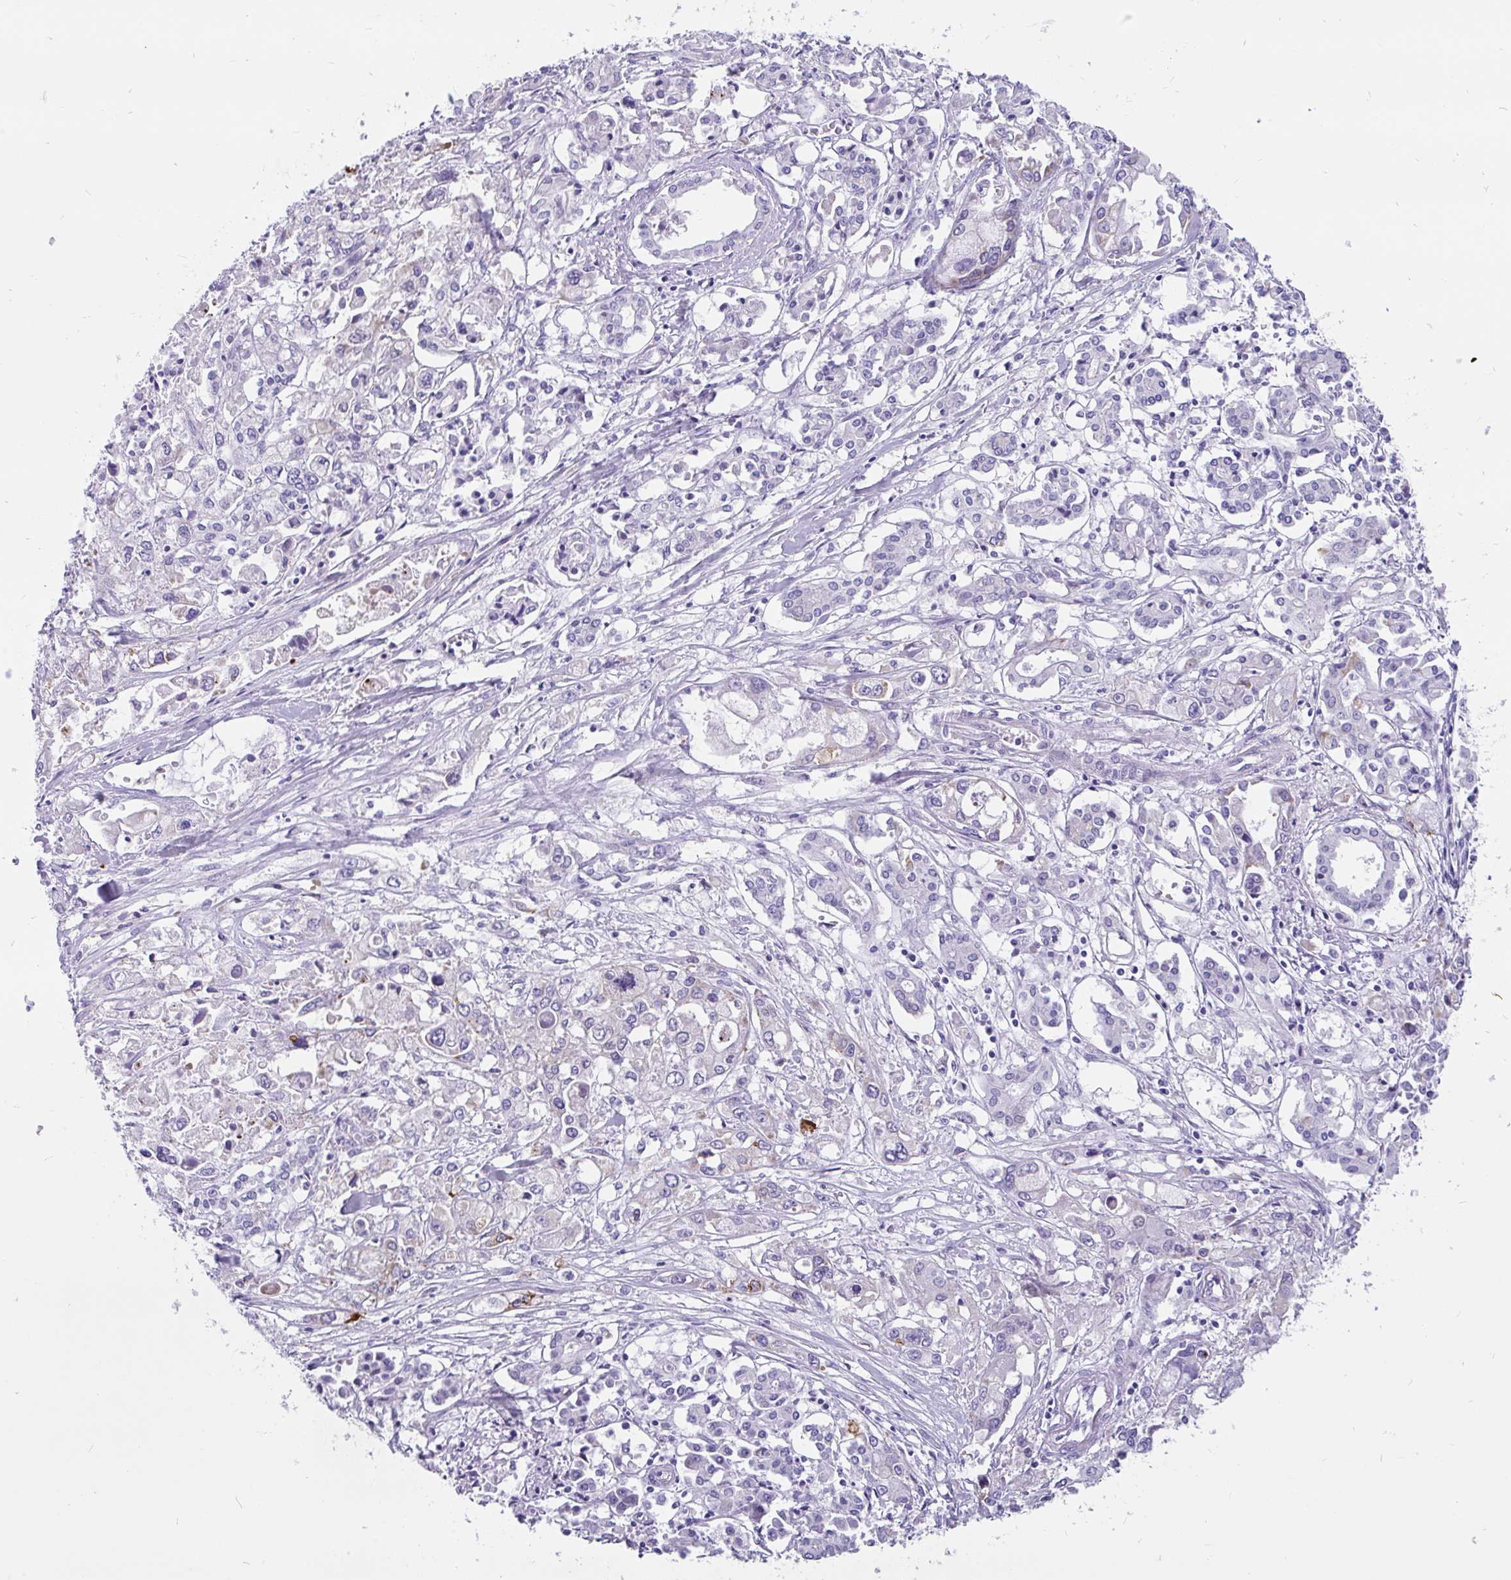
{"staining": {"intensity": "negative", "quantity": "none", "location": "none"}, "tissue": "pancreatic cancer", "cell_type": "Tumor cells", "image_type": "cancer", "snomed": [{"axis": "morphology", "description": "Adenocarcinoma, NOS"}, {"axis": "topography", "description": "Pancreas"}], "caption": "Micrograph shows no protein staining in tumor cells of pancreatic cancer tissue. (DAB immunohistochemistry visualized using brightfield microscopy, high magnification).", "gene": "KIAA2013", "patient": {"sex": "male", "age": 71}}